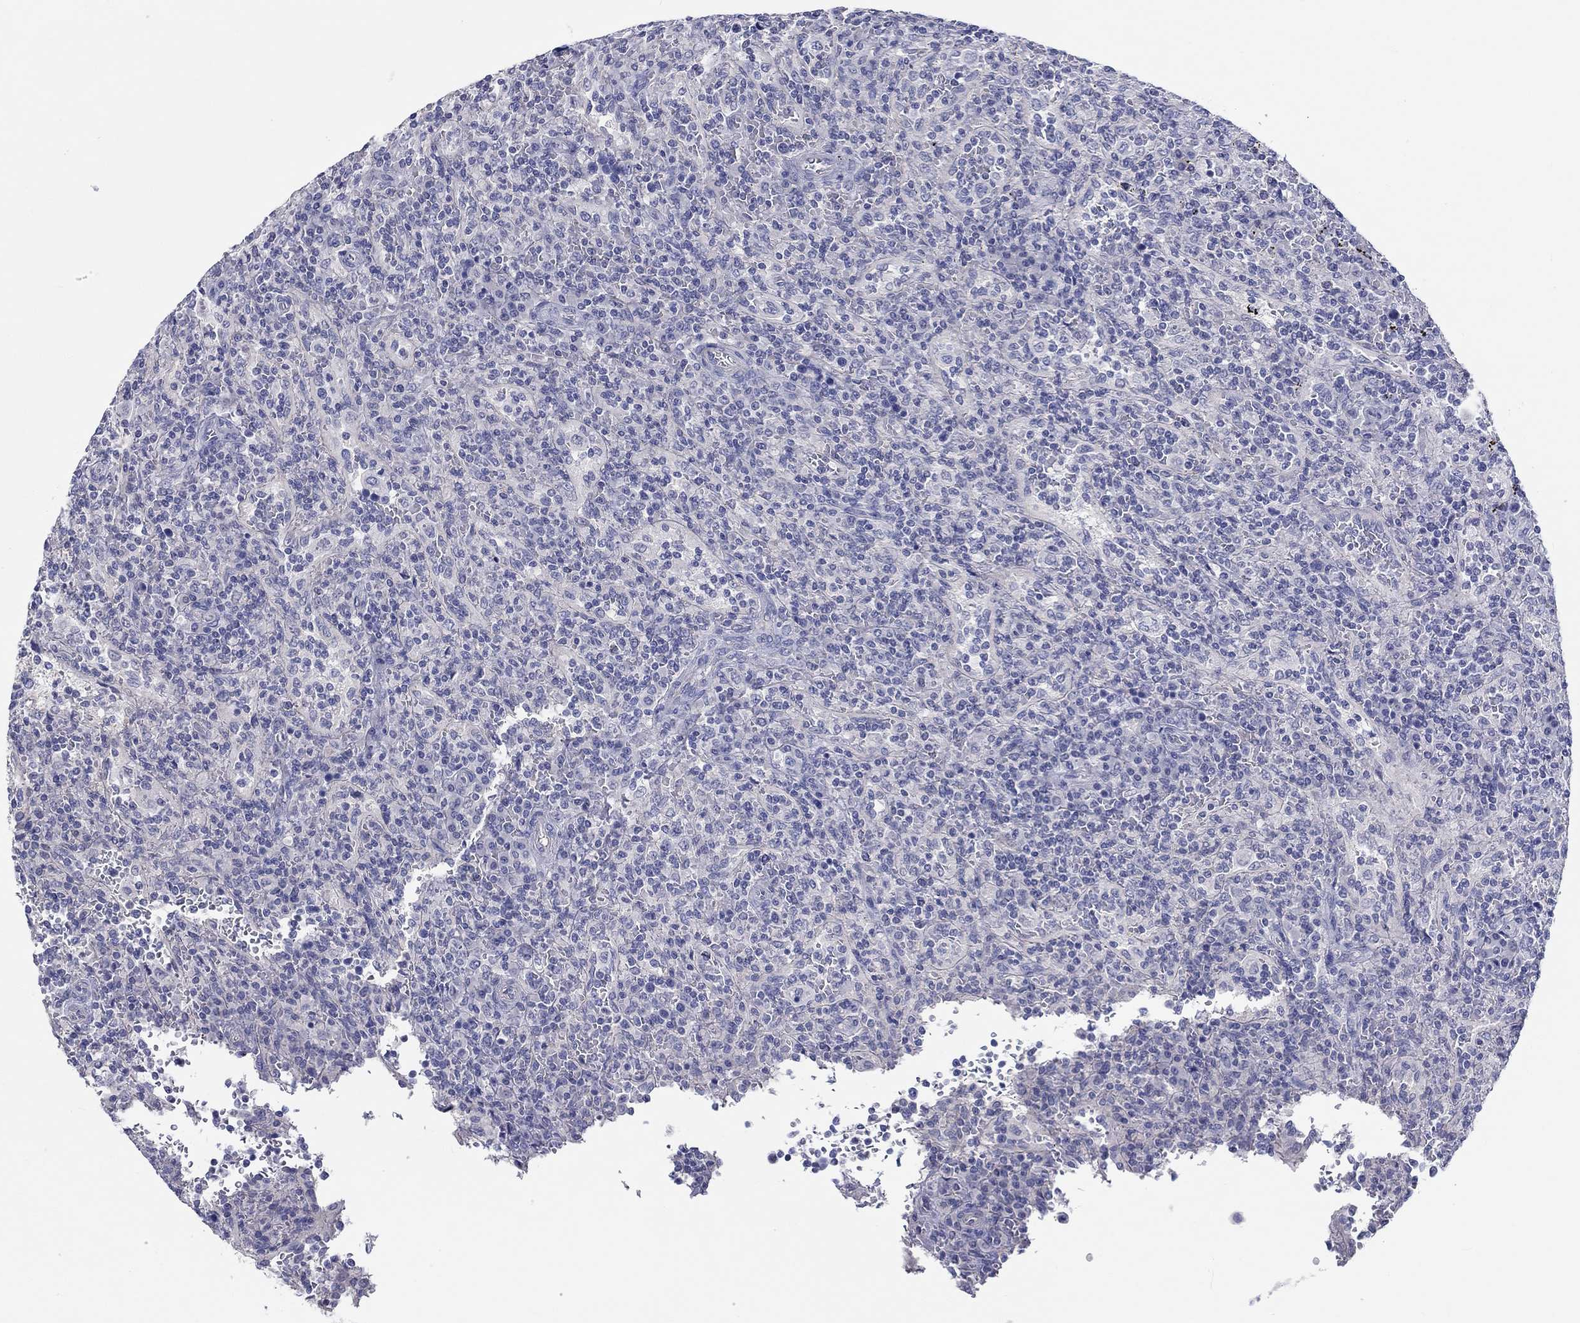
{"staining": {"intensity": "negative", "quantity": "none", "location": "none"}, "tissue": "lymphoma", "cell_type": "Tumor cells", "image_type": "cancer", "snomed": [{"axis": "morphology", "description": "Malignant lymphoma, non-Hodgkin's type, Low grade"}, {"axis": "topography", "description": "Spleen"}], "caption": "High power microscopy micrograph of an immunohistochemistry micrograph of lymphoma, revealing no significant staining in tumor cells.", "gene": "CRYGD", "patient": {"sex": "male", "age": 62}}